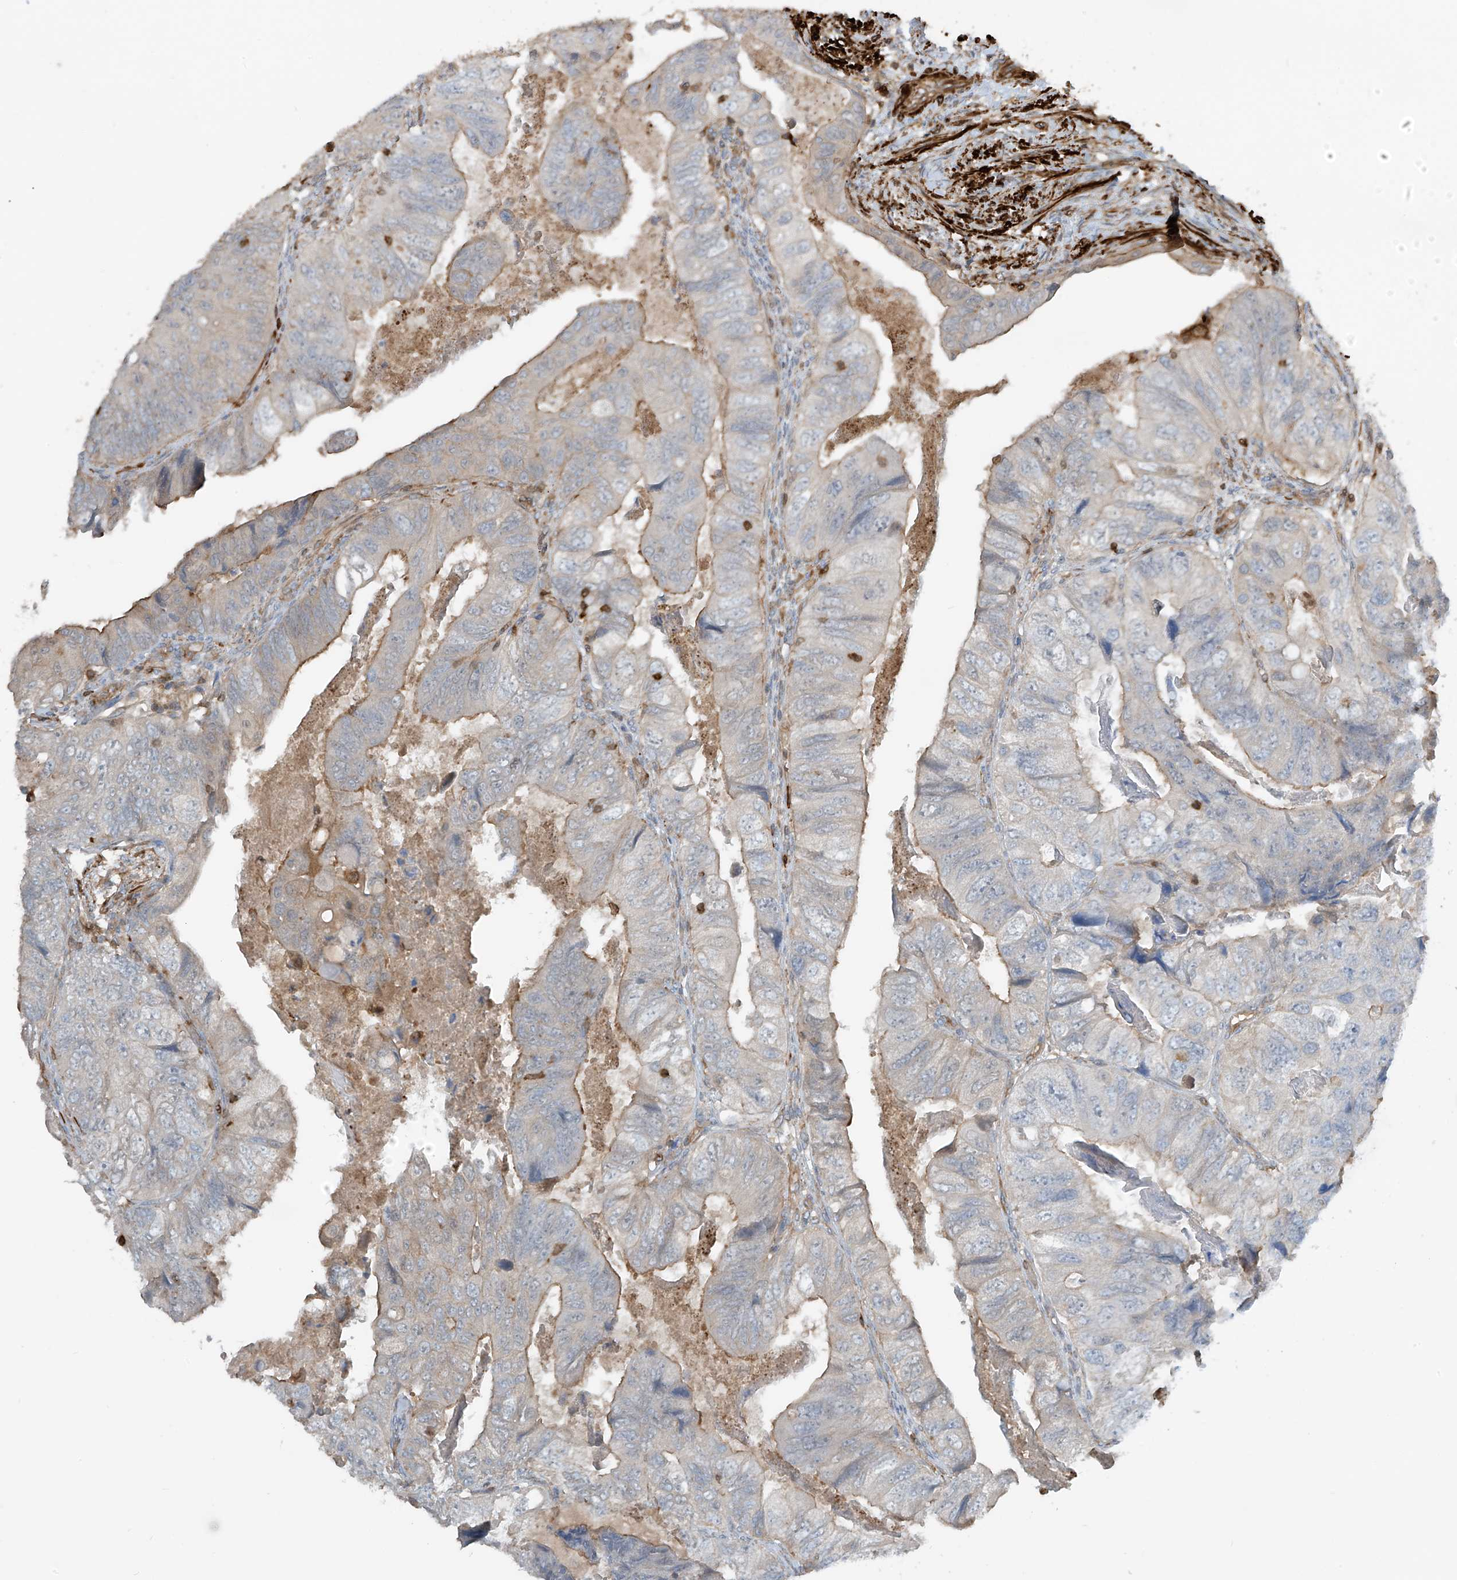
{"staining": {"intensity": "weak", "quantity": "25%-75%", "location": "cytoplasmic/membranous"}, "tissue": "colorectal cancer", "cell_type": "Tumor cells", "image_type": "cancer", "snomed": [{"axis": "morphology", "description": "Adenocarcinoma, NOS"}, {"axis": "topography", "description": "Rectum"}], "caption": "Human colorectal cancer (adenocarcinoma) stained with a protein marker displays weak staining in tumor cells.", "gene": "SH3BGRL3", "patient": {"sex": "male", "age": 63}}